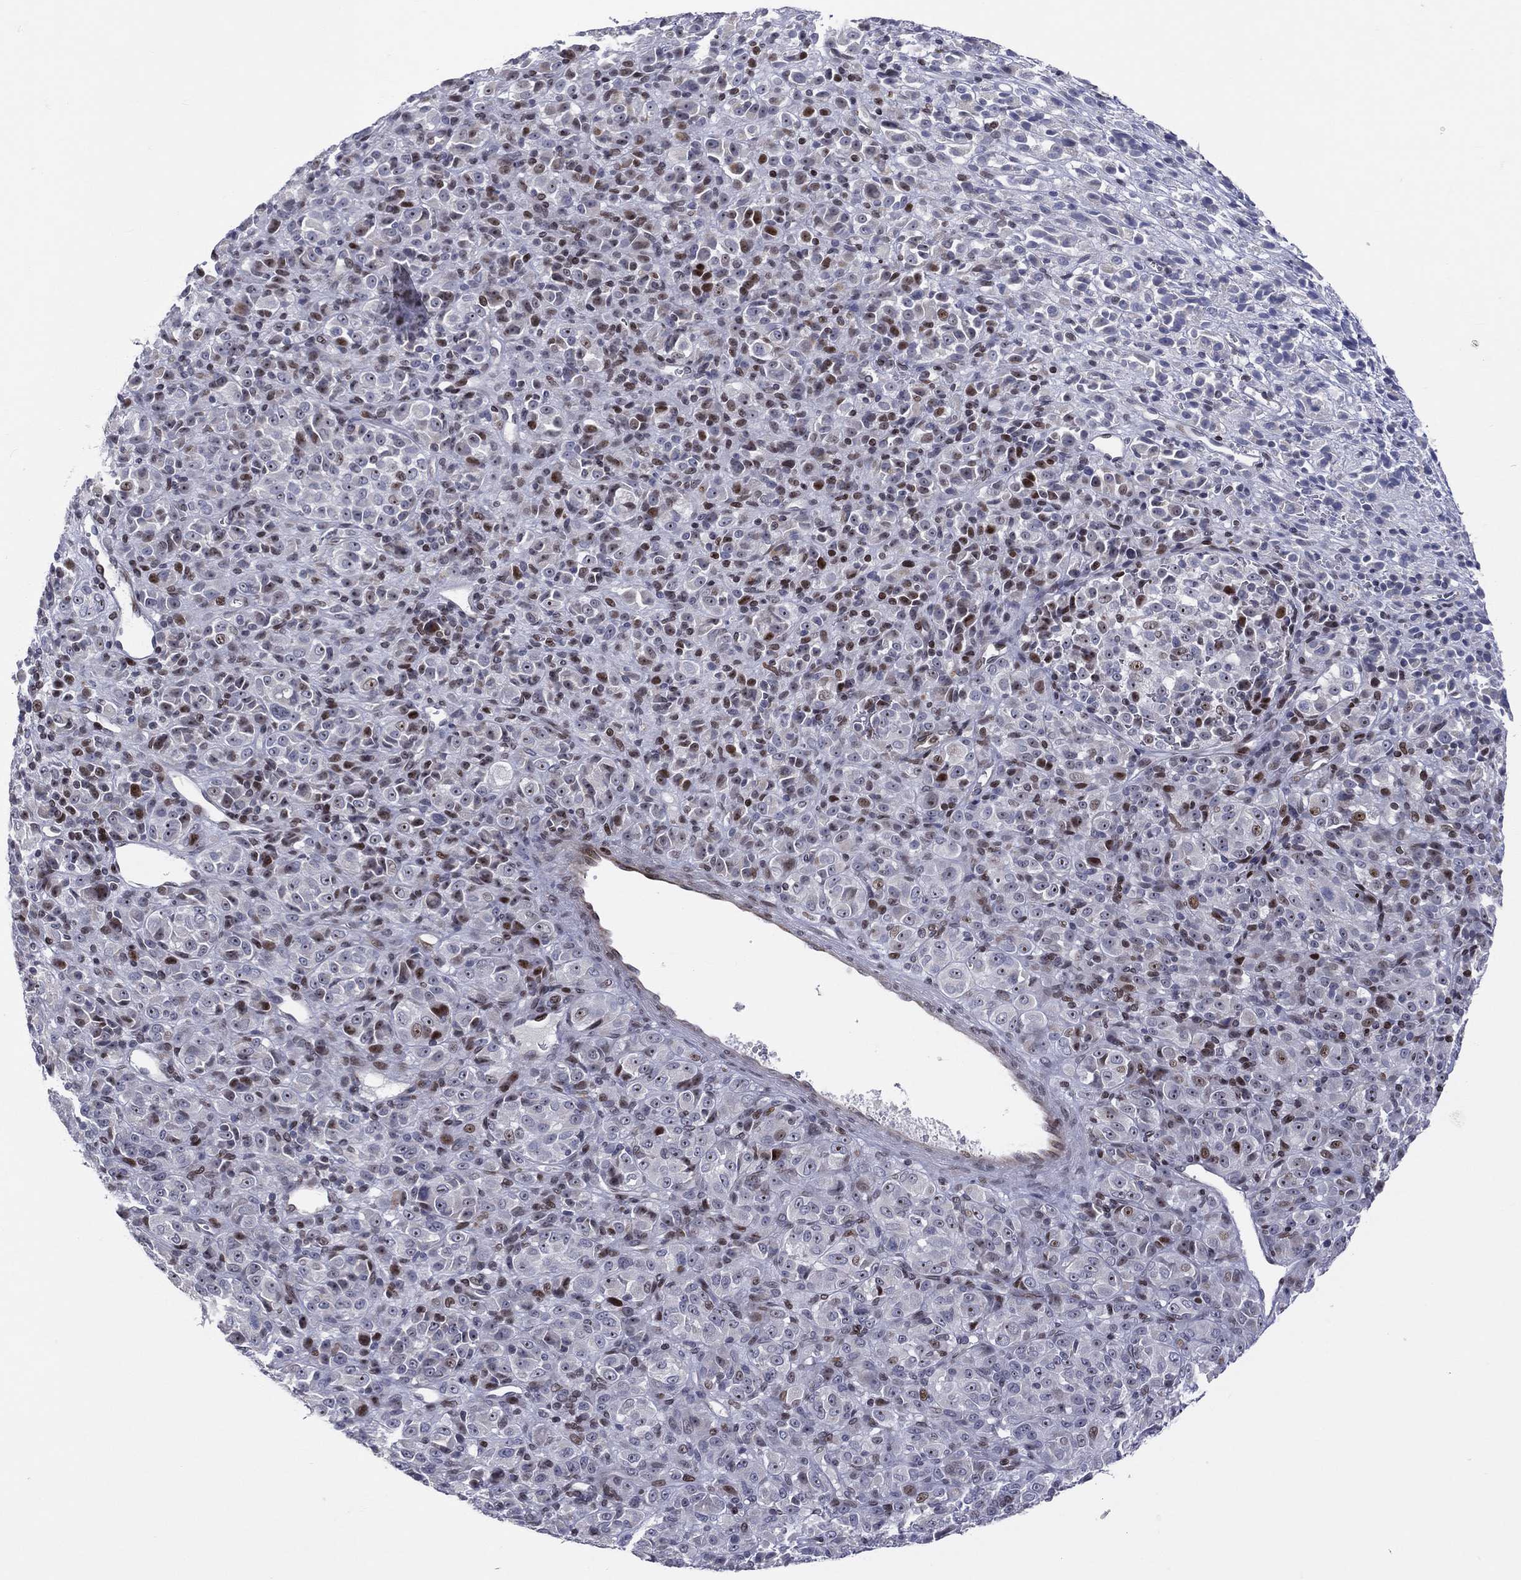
{"staining": {"intensity": "moderate", "quantity": "<25%", "location": "nuclear"}, "tissue": "melanoma", "cell_type": "Tumor cells", "image_type": "cancer", "snomed": [{"axis": "morphology", "description": "Malignant melanoma, Metastatic site"}, {"axis": "topography", "description": "Brain"}], "caption": "Immunohistochemical staining of human malignant melanoma (metastatic site) exhibits moderate nuclear protein staining in approximately <25% of tumor cells.", "gene": "DBF4B", "patient": {"sex": "female", "age": 56}}